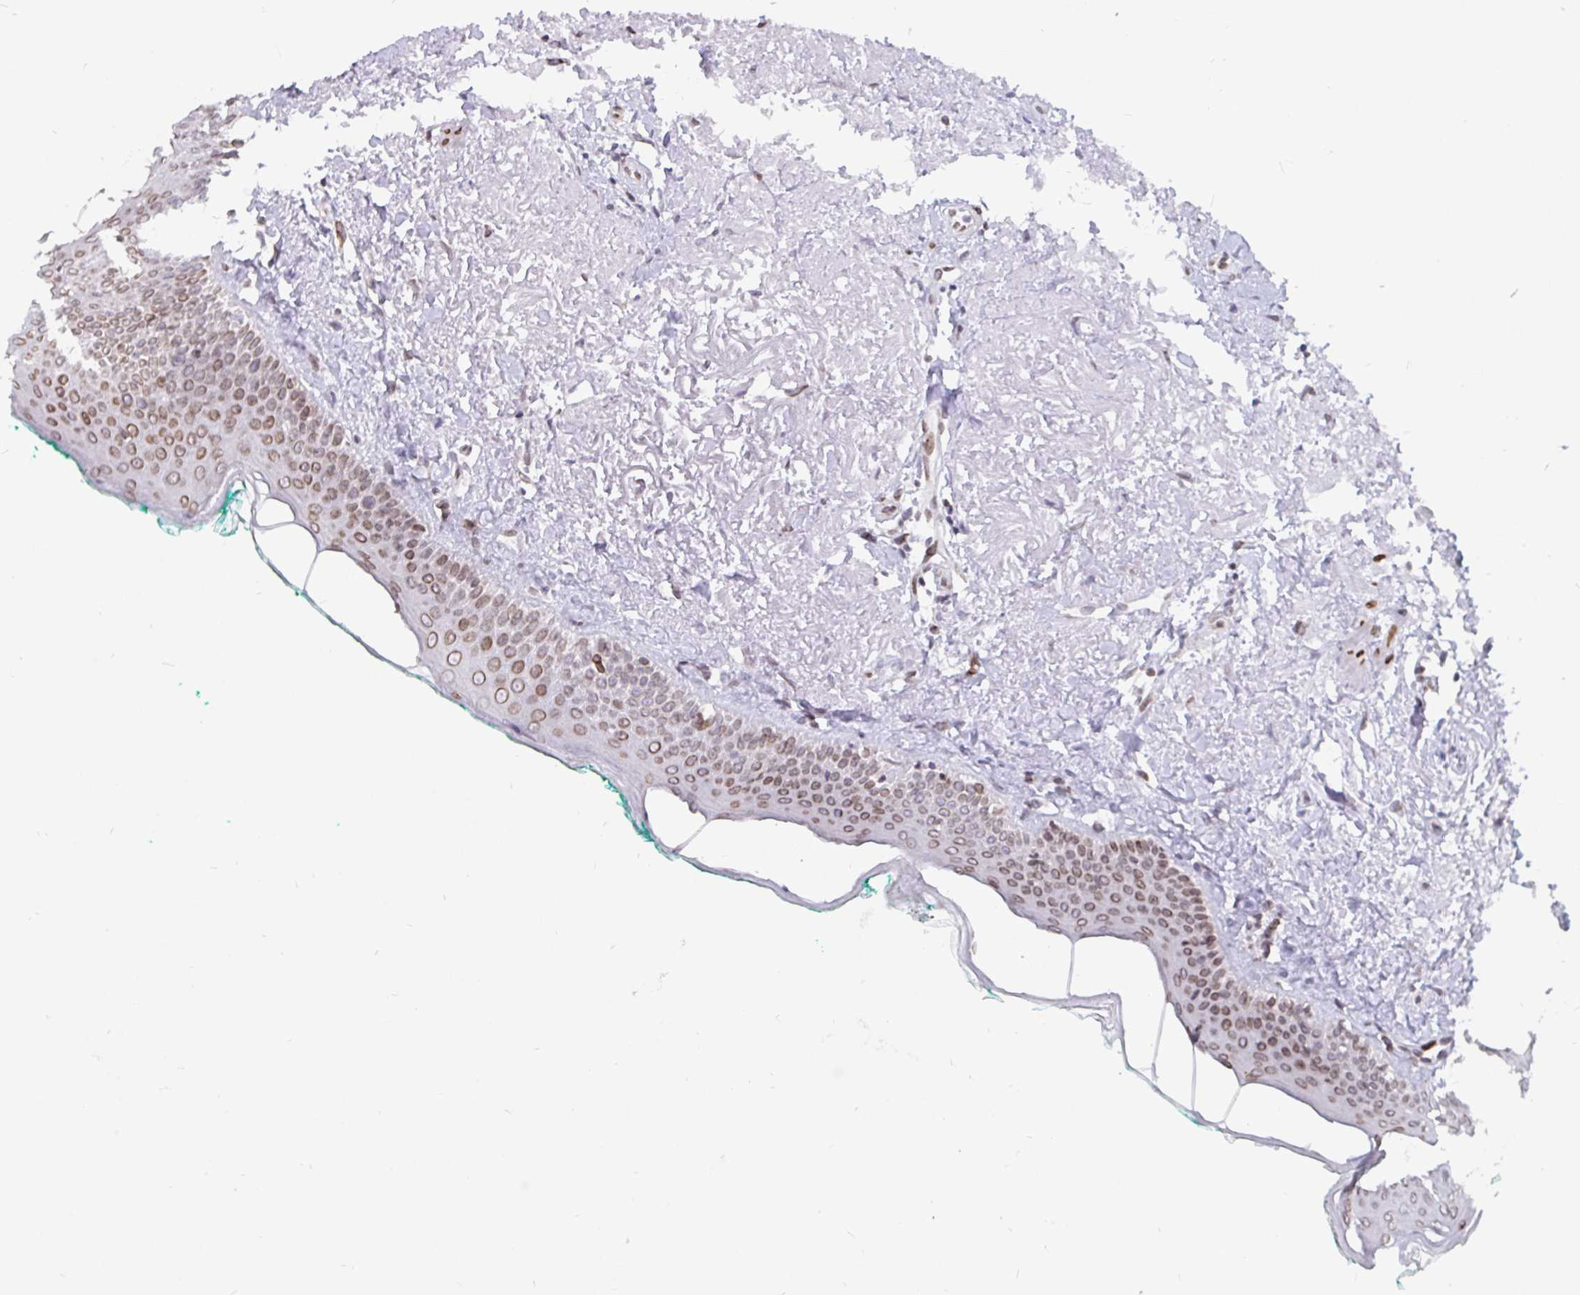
{"staining": {"intensity": "moderate", "quantity": ">75%", "location": "cytoplasmic/membranous,nuclear"}, "tissue": "oral mucosa", "cell_type": "Squamous epithelial cells", "image_type": "normal", "snomed": [{"axis": "morphology", "description": "Normal tissue, NOS"}, {"axis": "topography", "description": "Oral tissue"}], "caption": "A brown stain highlights moderate cytoplasmic/membranous,nuclear staining of a protein in squamous epithelial cells of unremarkable oral mucosa. (DAB IHC, brown staining for protein, blue staining for nuclei).", "gene": "EMD", "patient": {"sex": "female", "age": 70}}